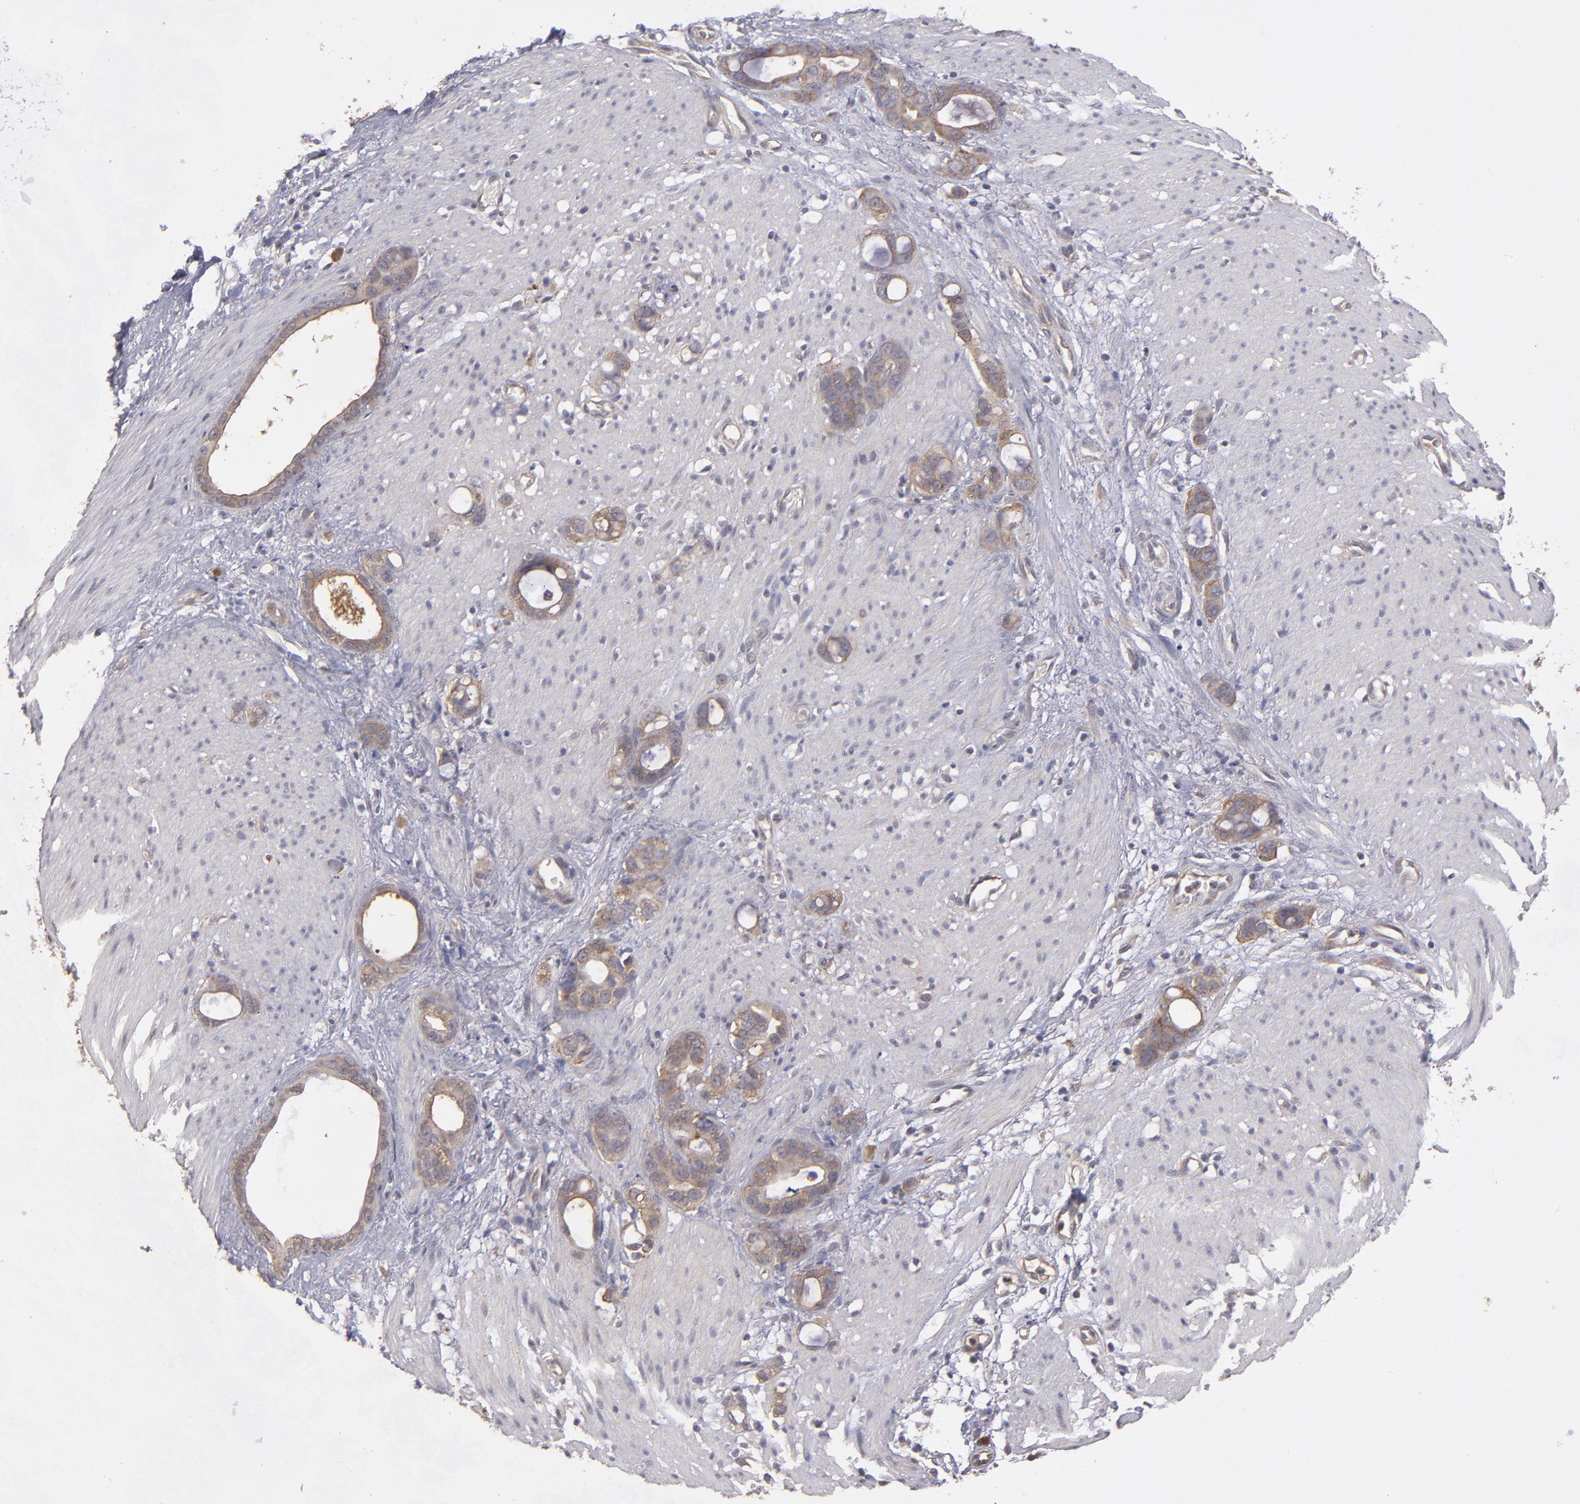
{"staining": {"intensity": "weak", "quantity": ">75%", "location": "cytoplasmic/membranous"}, "tissue": "stomach cancer", "cell_type": "Tumor cells", "image_type": "cancer", "snomed": [{"axis": "morphology", "description": "Adenocarcinoma, NOS"}, {"axis": "topography", "description": "Stomach"}], "caption": "High-power microscopy captured an immunohistochemistry photomicrograph of stomach cancer, revealing weak cytoplasmic/membranous positivity in about >75% of tumor cells.", "gene": "CTSO", "patient": {"sex": "female", "age": 75}}